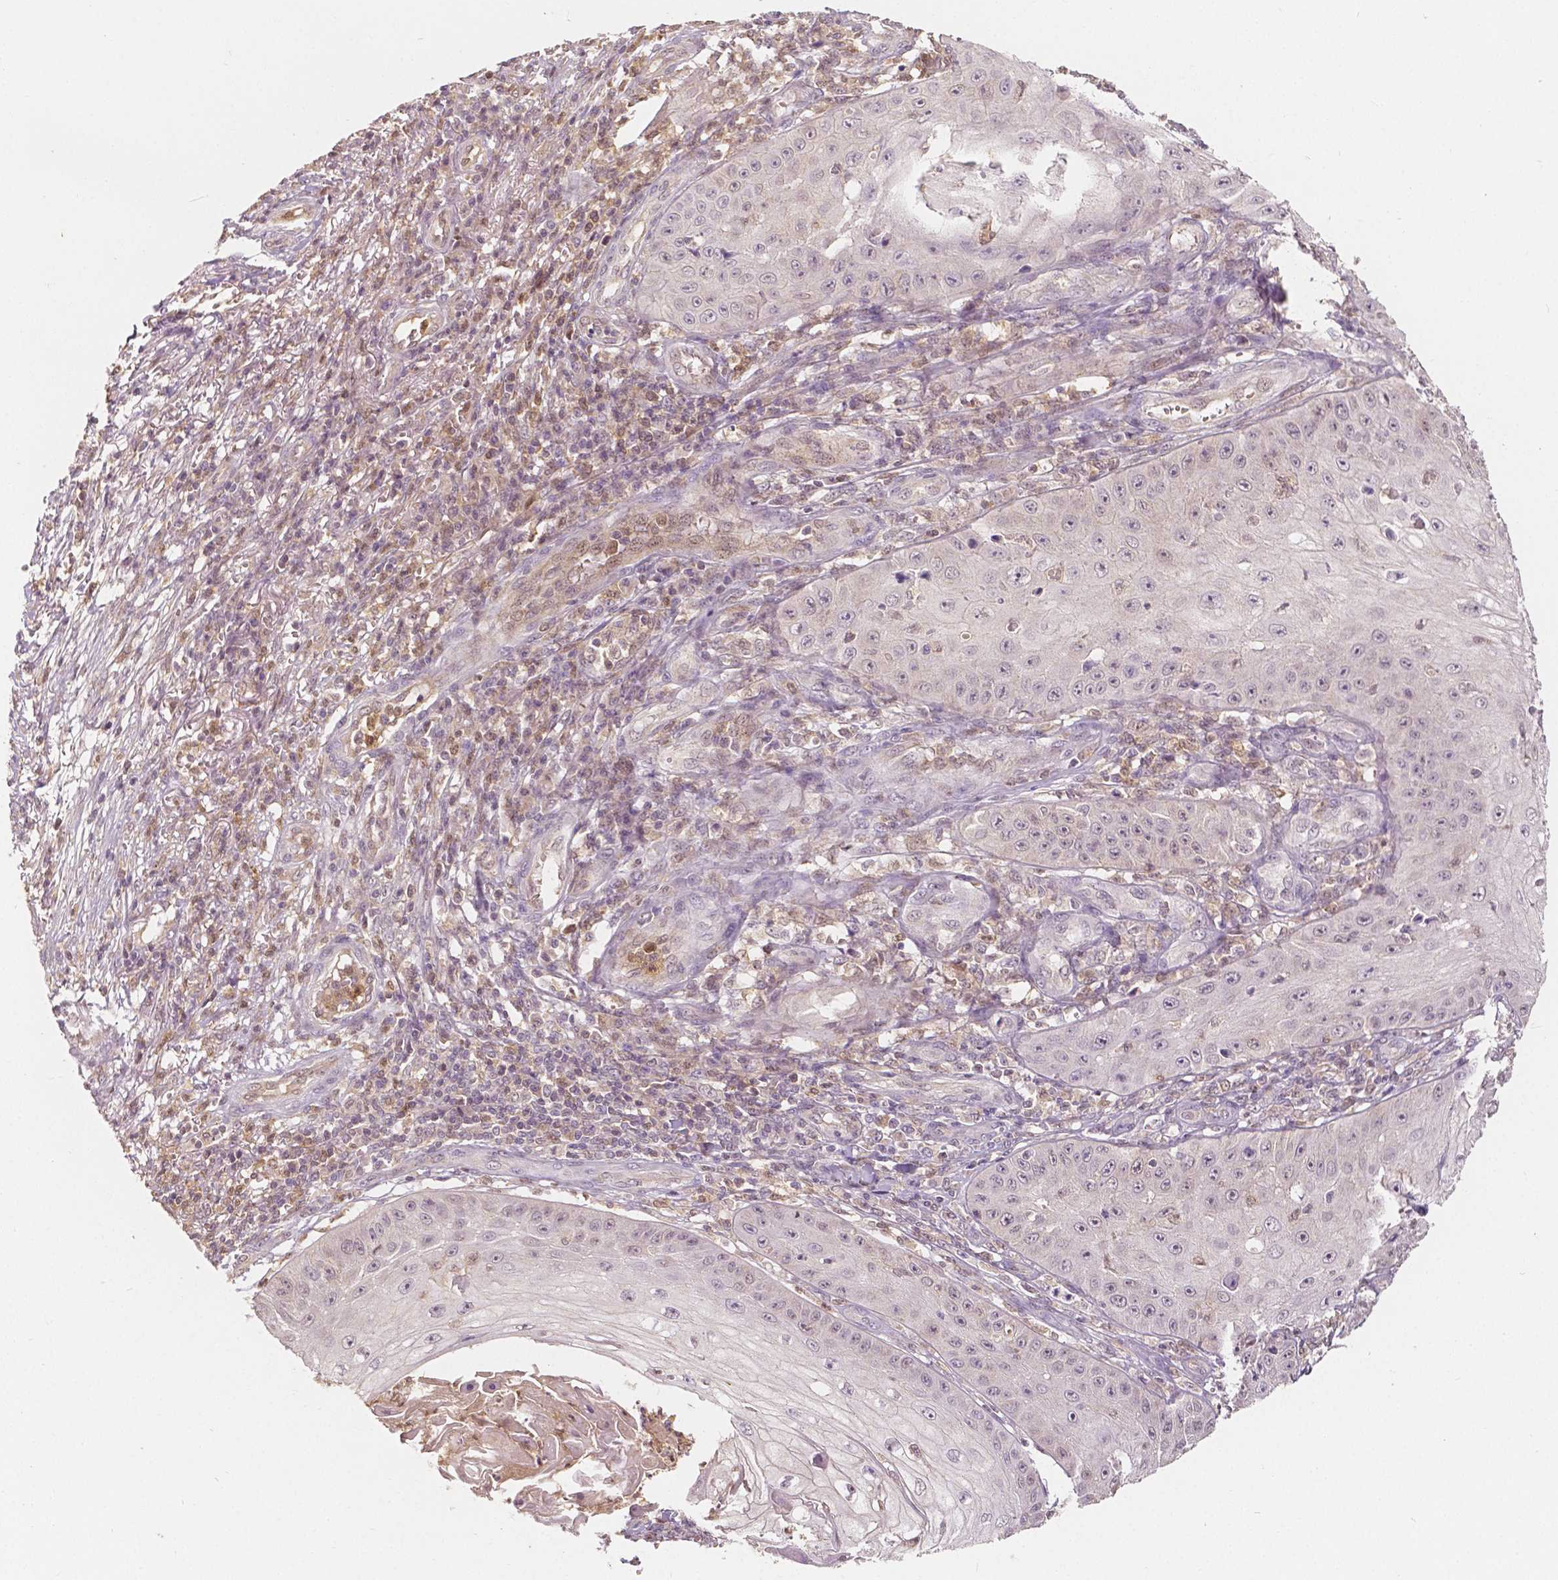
{"staining": {"intensity": "negative", "quantity": "none", "location": "none"}, "tissue": "skin cancer", "cell_type": "Tumor cells", "image_type": "cancer", "snomed": [{"axis": "morphology", "description": "Squamous cell carcinoma, NOS"}, {"axis": "topography", "description": "Skin"}], "caption": "The photomicrograph reveals no staining of tumor cells in skin squamous cell carcinoma.", "gene": "NAPRT", "patient": {"sex": "male", "age": 70}}